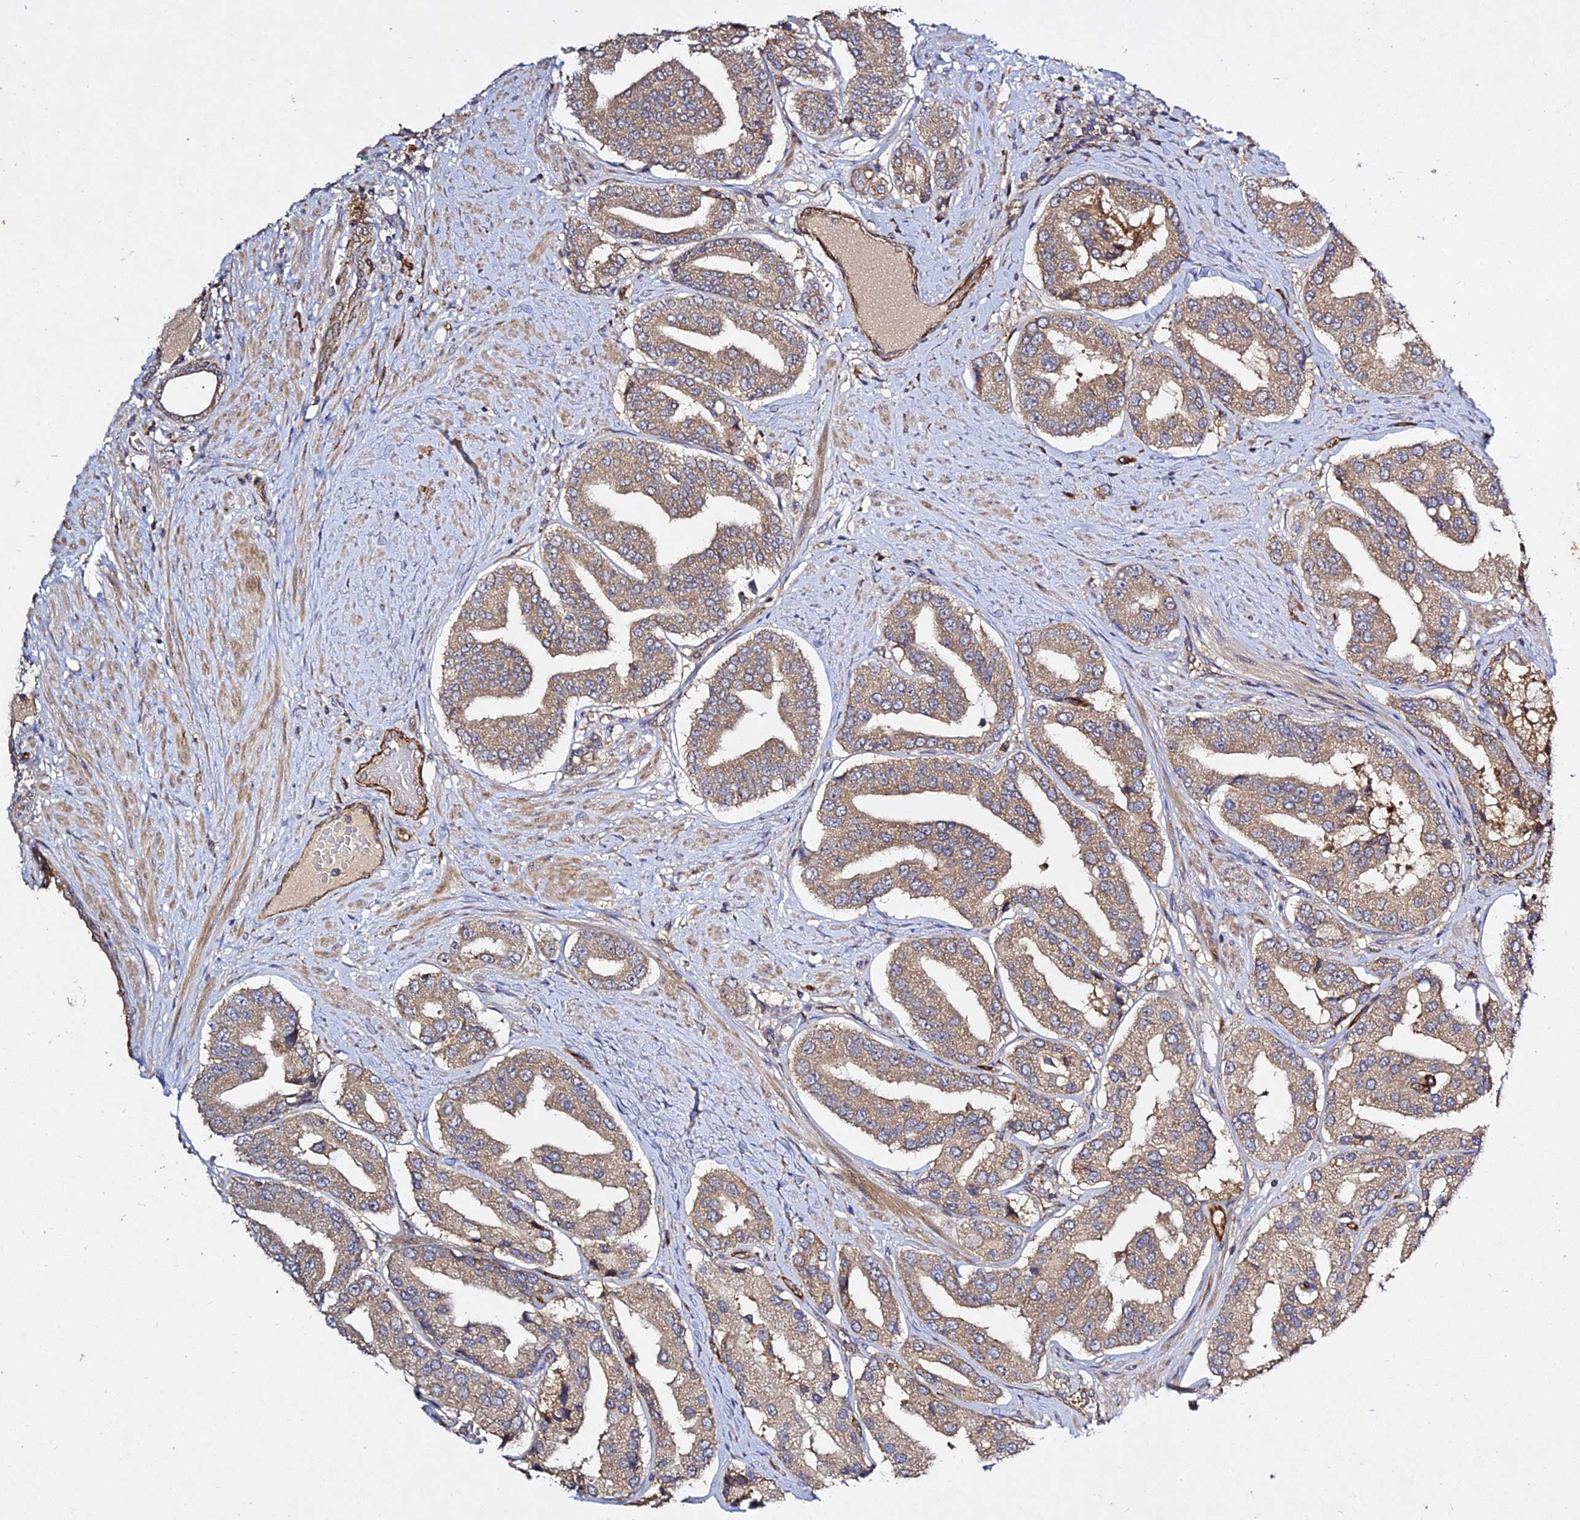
{"staining": {"intensity": "moderate", "quantity": ">75%", "location": "cytoplasmic/membranous"}, "tissue": "prostate cancer", "cell_type": "Tumor cells", "image_type": "cancer", "snomed": [{"axis": "morphology", "description": "Adenocarcinoma, High grade"}, {"axis": "topography", "description": "Prostate"}], "caption": "IHC of prostate high-grade adenocarcinoma displays medium levels of moderate cytoplasmic/membranous staining in about >75% of tumor cells.", "gene": "GRTP1", "patient": {"sex": "male", "age": 63}}